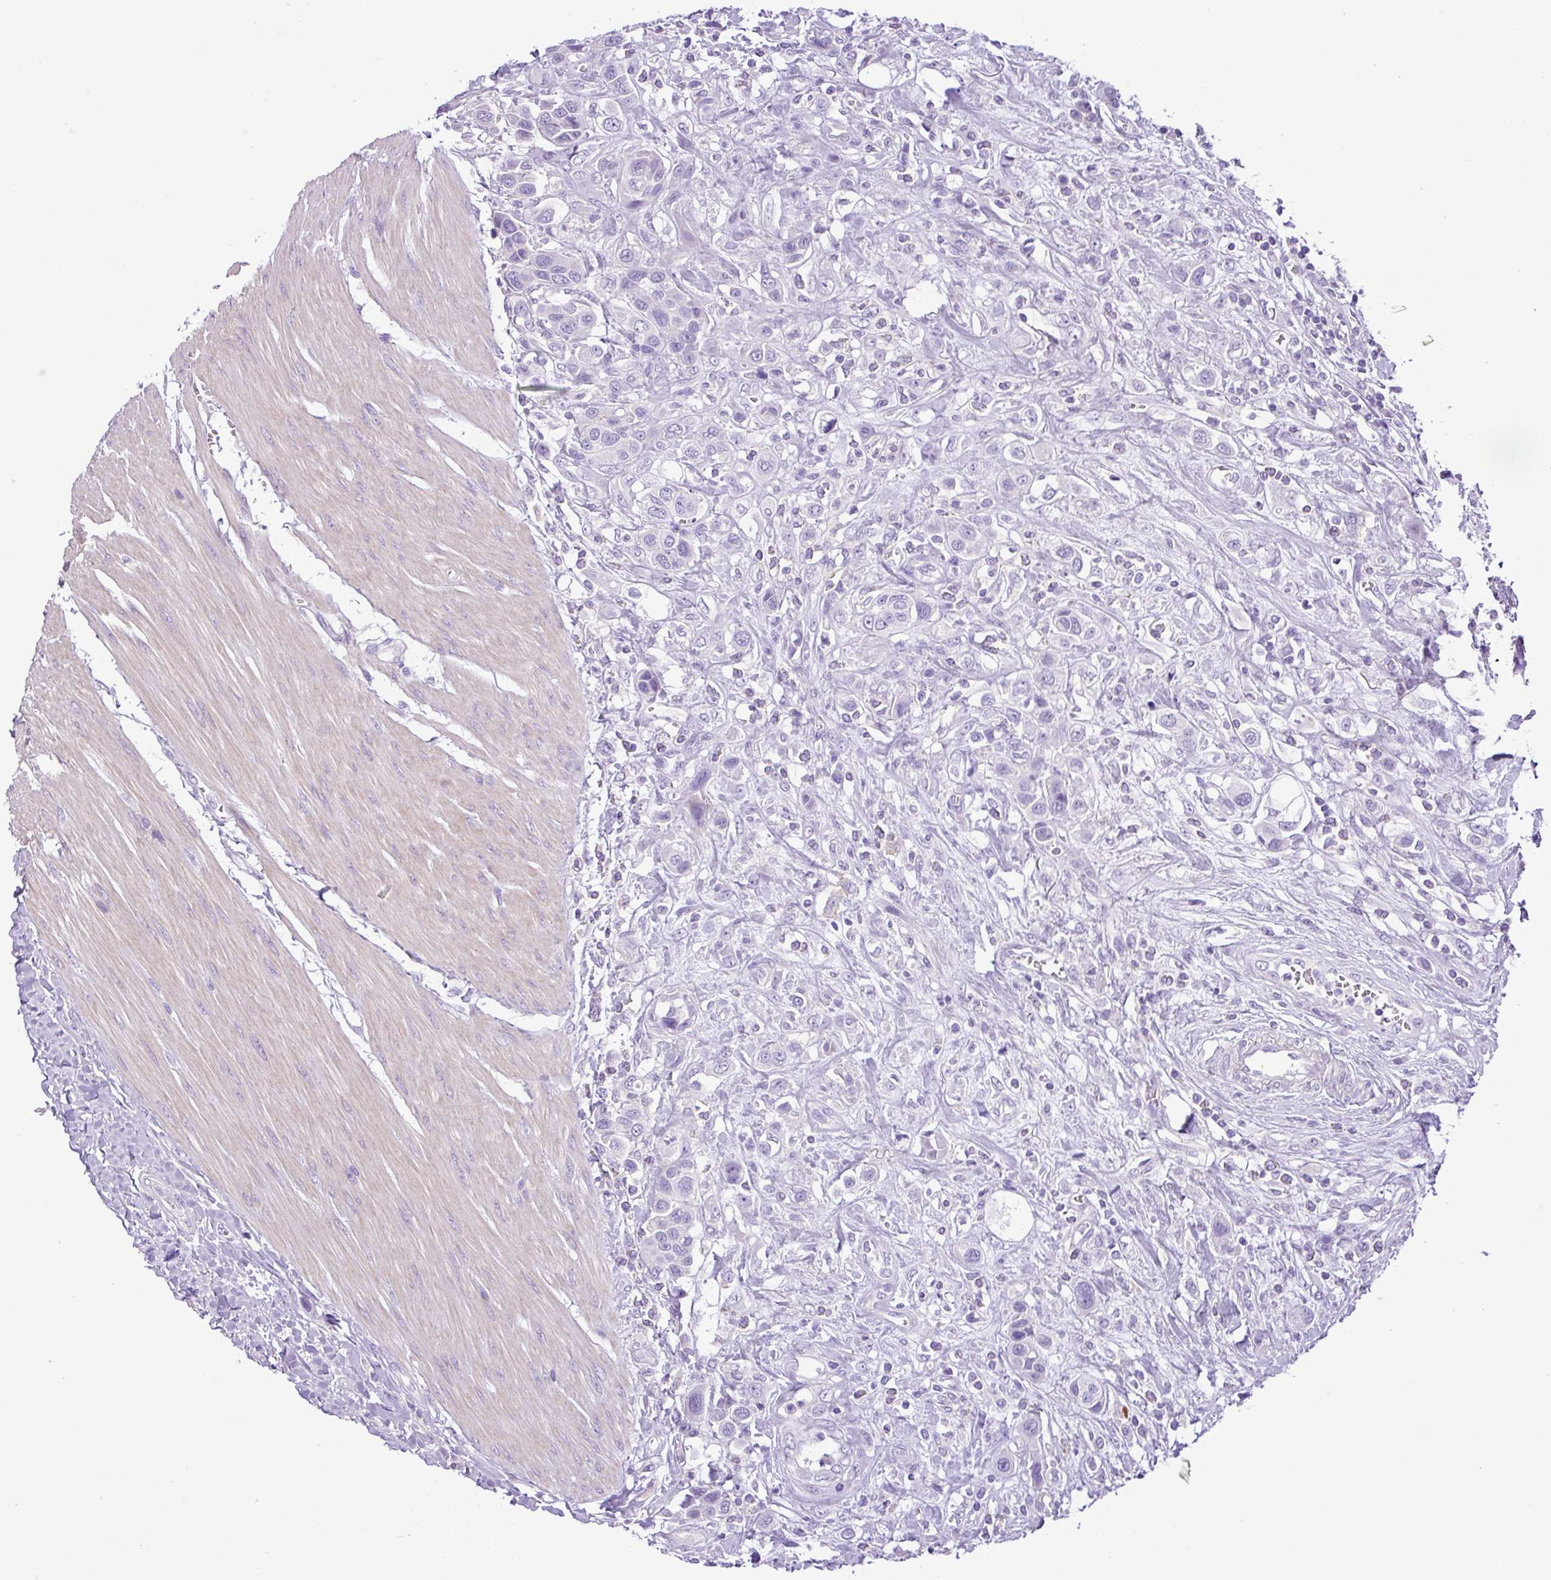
{"staining": {"intensity": "negative", "quantity": "none", "location": "none"}, "tissue": "urothelial cancer", "cell_type": "Tumor cells", "image_type": "cancer", "snomed": [{"axis": "morphology", "description": "Urothelial carcinoma, High grade"}, {"axis": "topography", "description": "Urinary bladder"}], "caption": "DAB immunohistochemical staining of urothelial cancer shows no significant expression in tumor cells.", "gene": "ZNF334", "patient": {"sex": "male", "age": 50}}